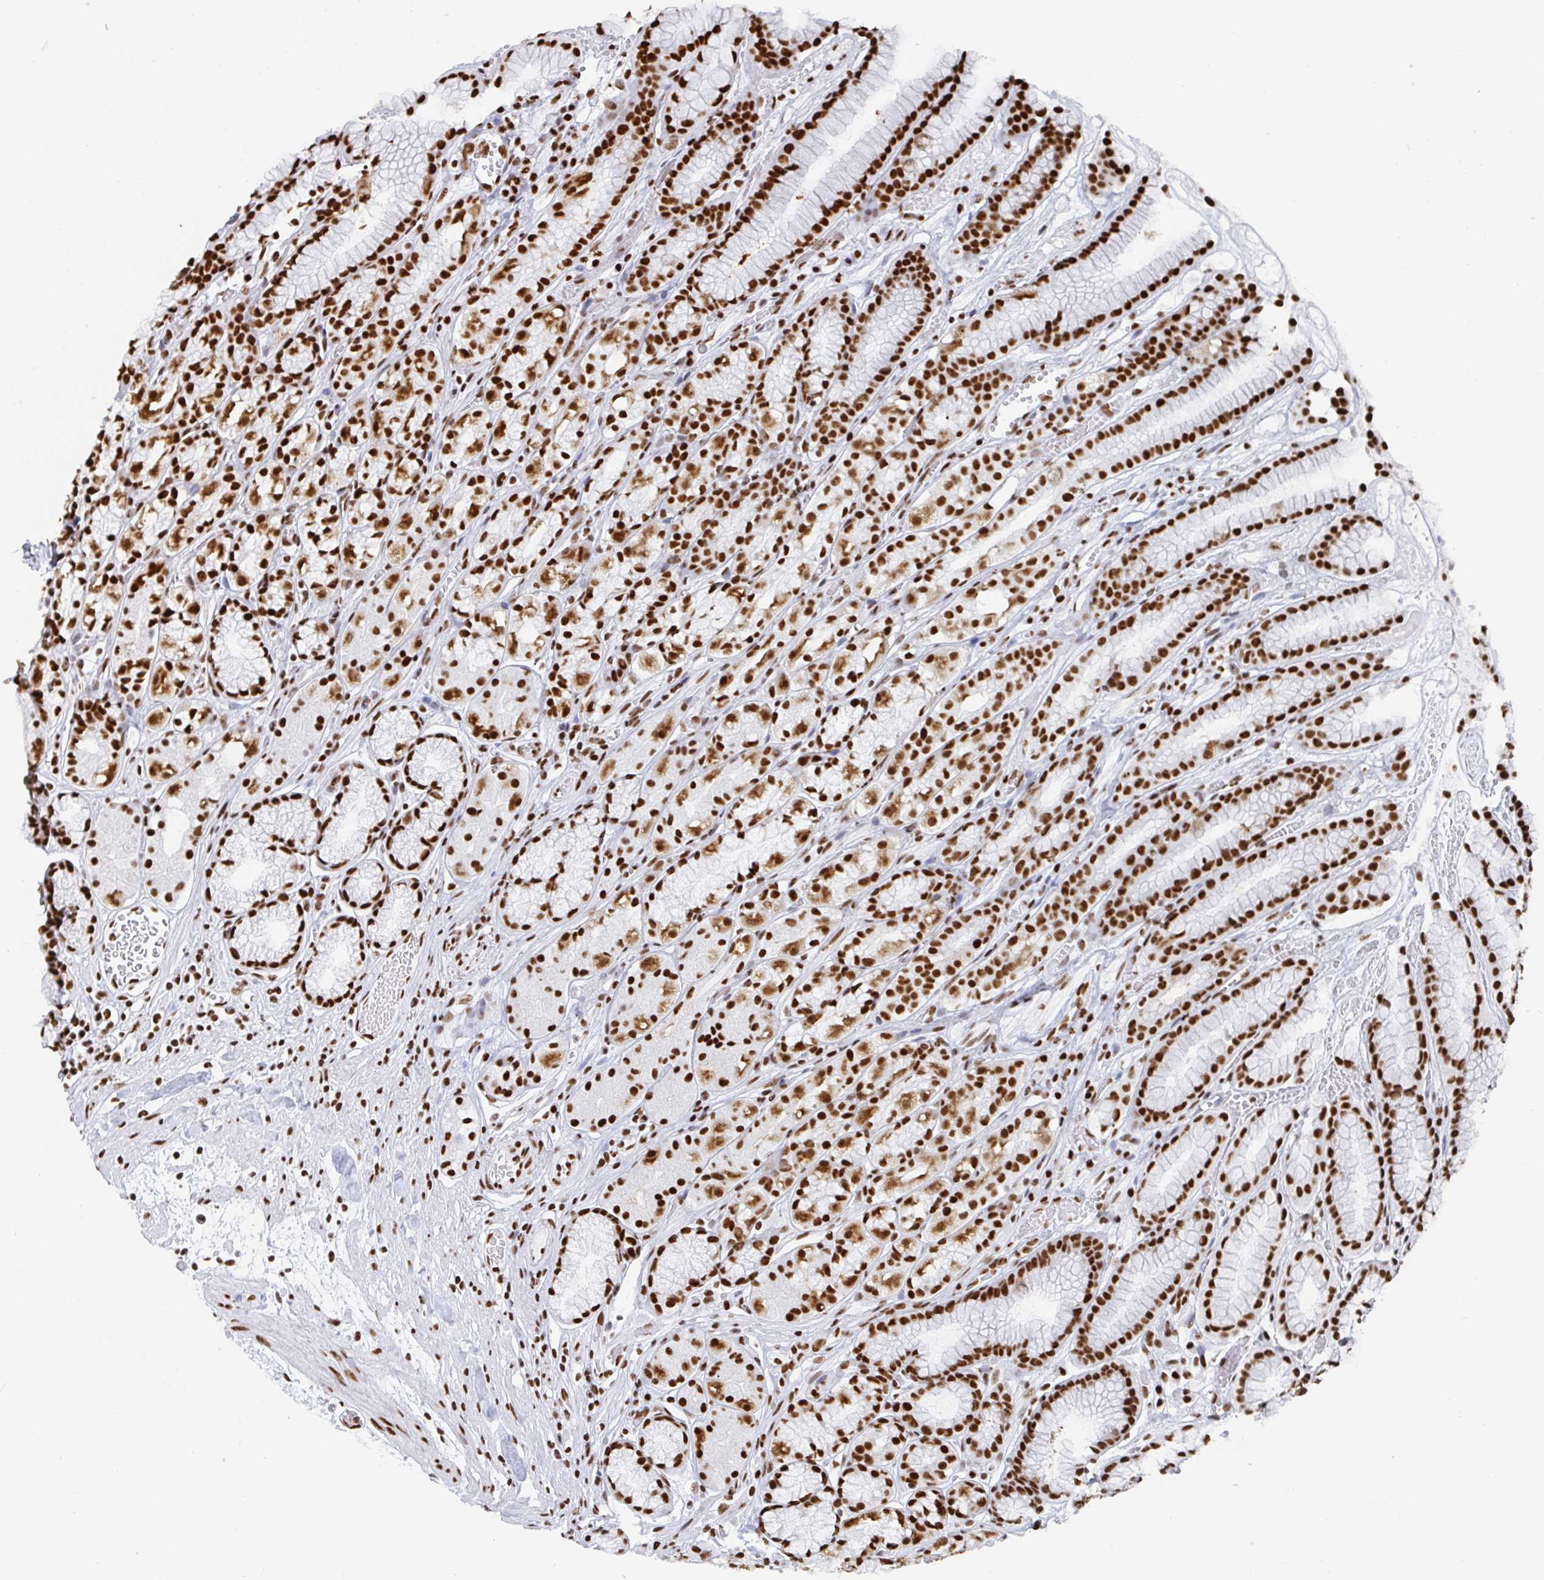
{"staining": {"intensity": "strong", "quantity": ">75%", "location": "nuclear"}, "tissue": "stomach", "cell_type": "Glandular cells", "image_type": "normal", "snomed": [{"axis": "morphology", "description": "Normal tissue, NOS"}, {"axis": "topography", "description": "Smooth muscle"}, {"axis": "topography", "description": "Stomach"}], "caption": "IHC photomicrograph of normal stomach stained for a protein (brown), which demonstrates high levels of strong nuclear positivity in approximately >75% of glandular cells.", "gene": "EWSR1", "patient": {"sex": "male", "age": 70}}